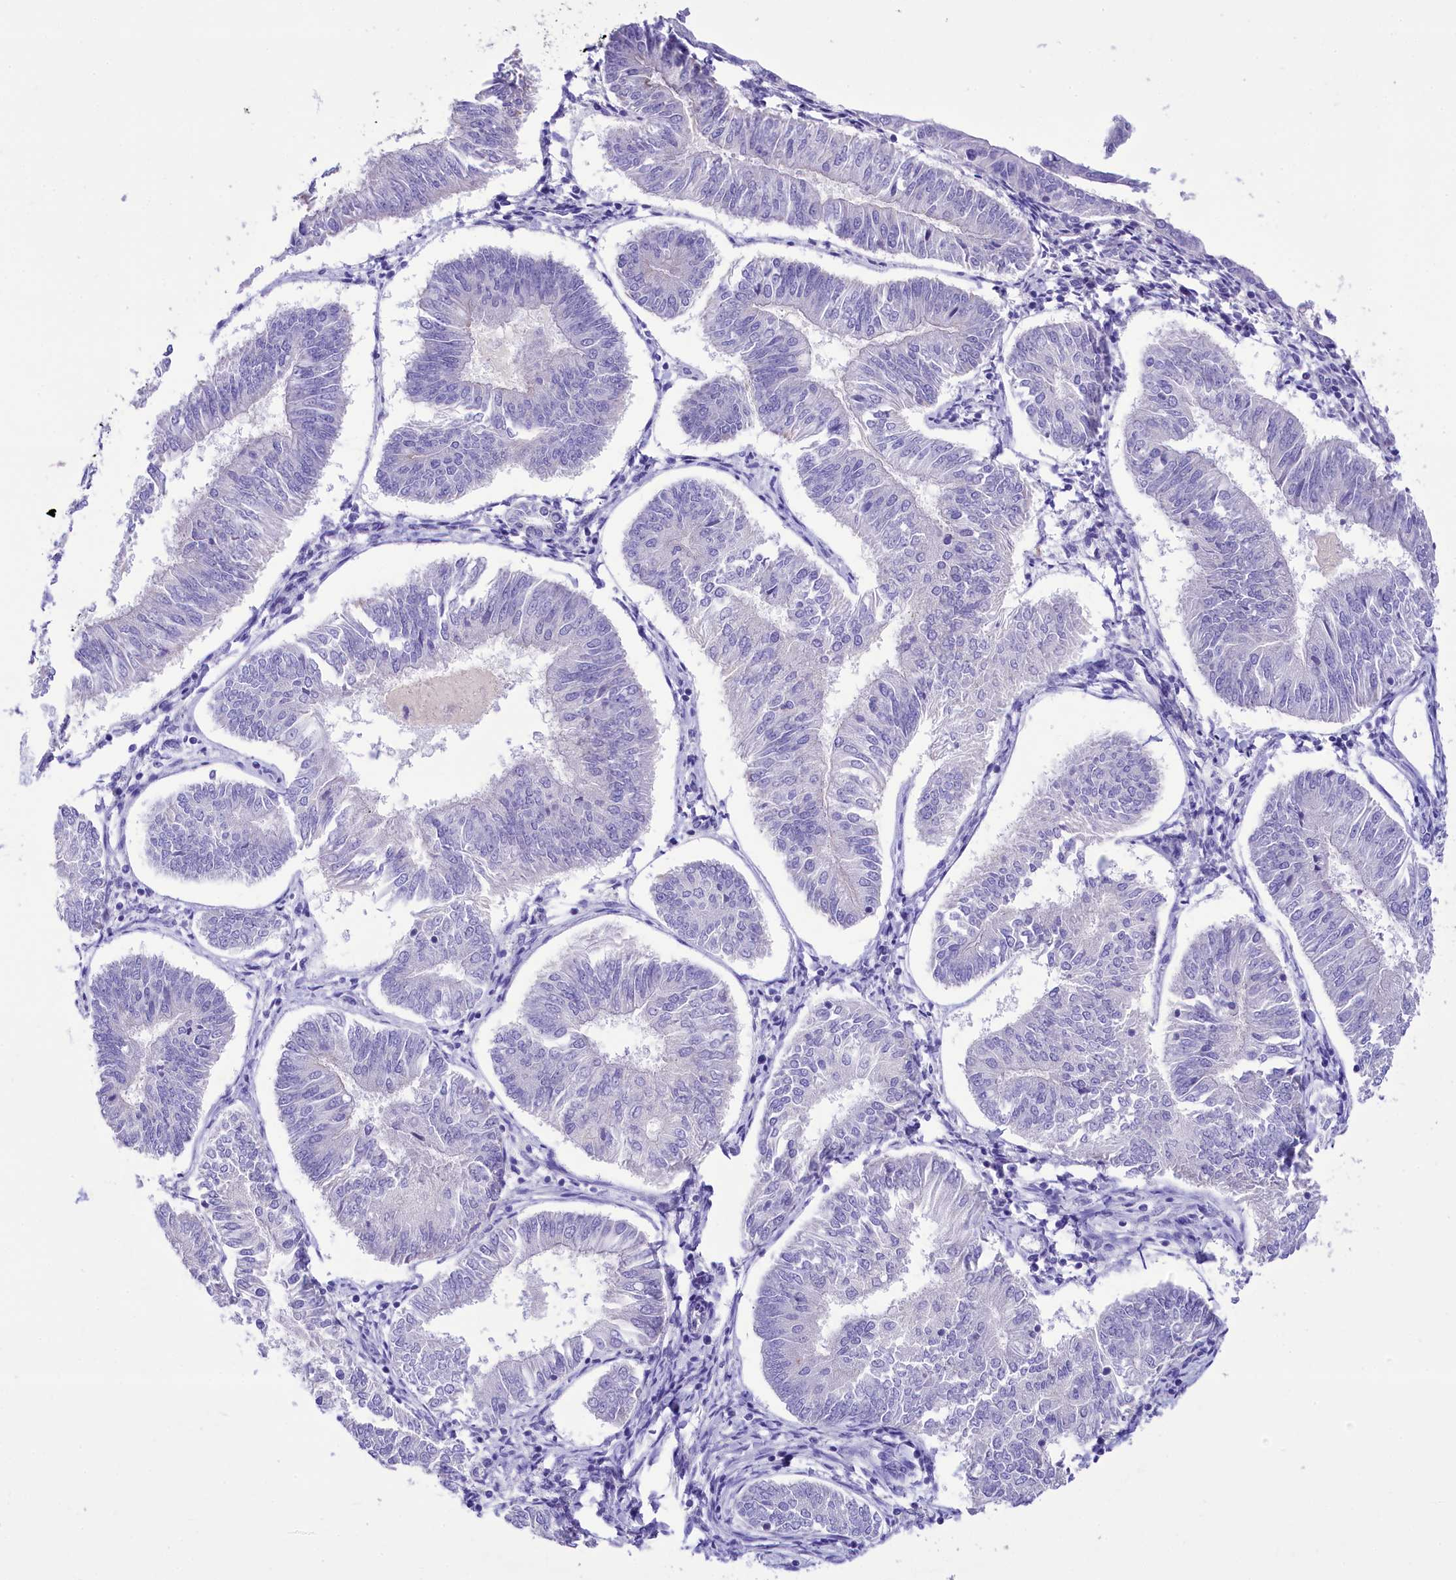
{"staining": {"intensity": "negative", "quantity": "none", "location": "none"}, "tissue": "endometrial cancer", "cell_type": "Tumor cells", "image_type": "cancer", "snomed": [{"axis": "morphology", "description": "Adenocarcinoma, NOS"}, {"axis": "topography", "description": "Endometrium"}], "caption": "A micrograph of human endometrial adenocarcinoma is negative for staining in tumor cells. The staining was performed using DAB (3,3'-diaminobenzidine) to visualize the protein expression in brown, while the nuclei were stained in blue with hematoxylin (Magnification: 20x).", "gene": "TTC36", "patient": {"sex": "female", "age": 58}}